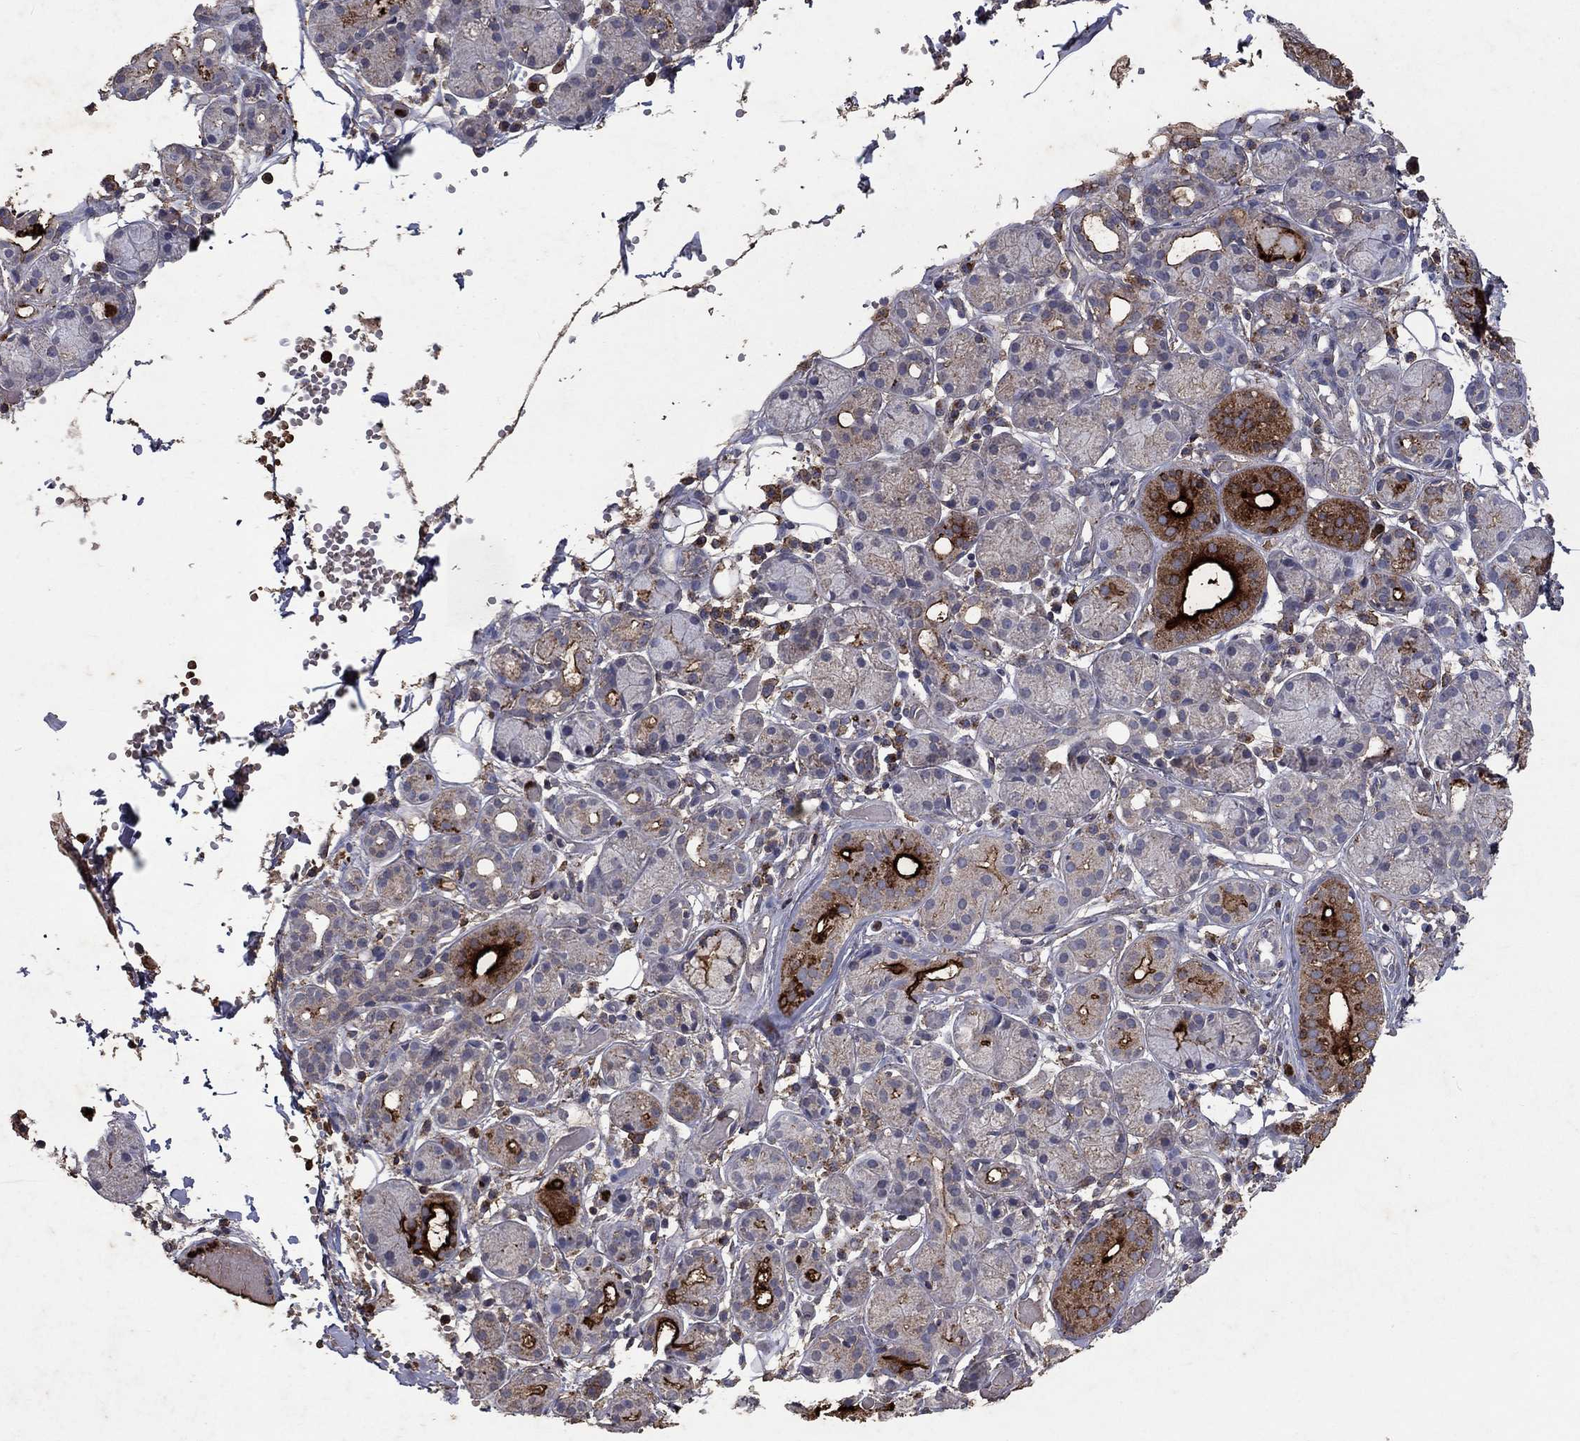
{"staining": {"intensity": "strong", "quantity": "<25%", "location": "cytoplasmic/membranous"}, "tissue": "salivary gland", "cell_type": "Glandular cells", "image_type": "normal", "snomed": [{"axis": "morphology", "description": "Normal tissue, NOS"}, {"axis": "topography", "description": "Salivary gland"}, {"axis": "topography", "description": "Peripheral nerve tissue"}], "caption": "This photomicrograph displays immunohistochemistry (IHC) staining of normal salivary gland, with medium strong cytoplasmic/membranous positivity in about <25% of glandular cells.", "gene": "CD24", "patient": {"sex": "male", "age": 71}}